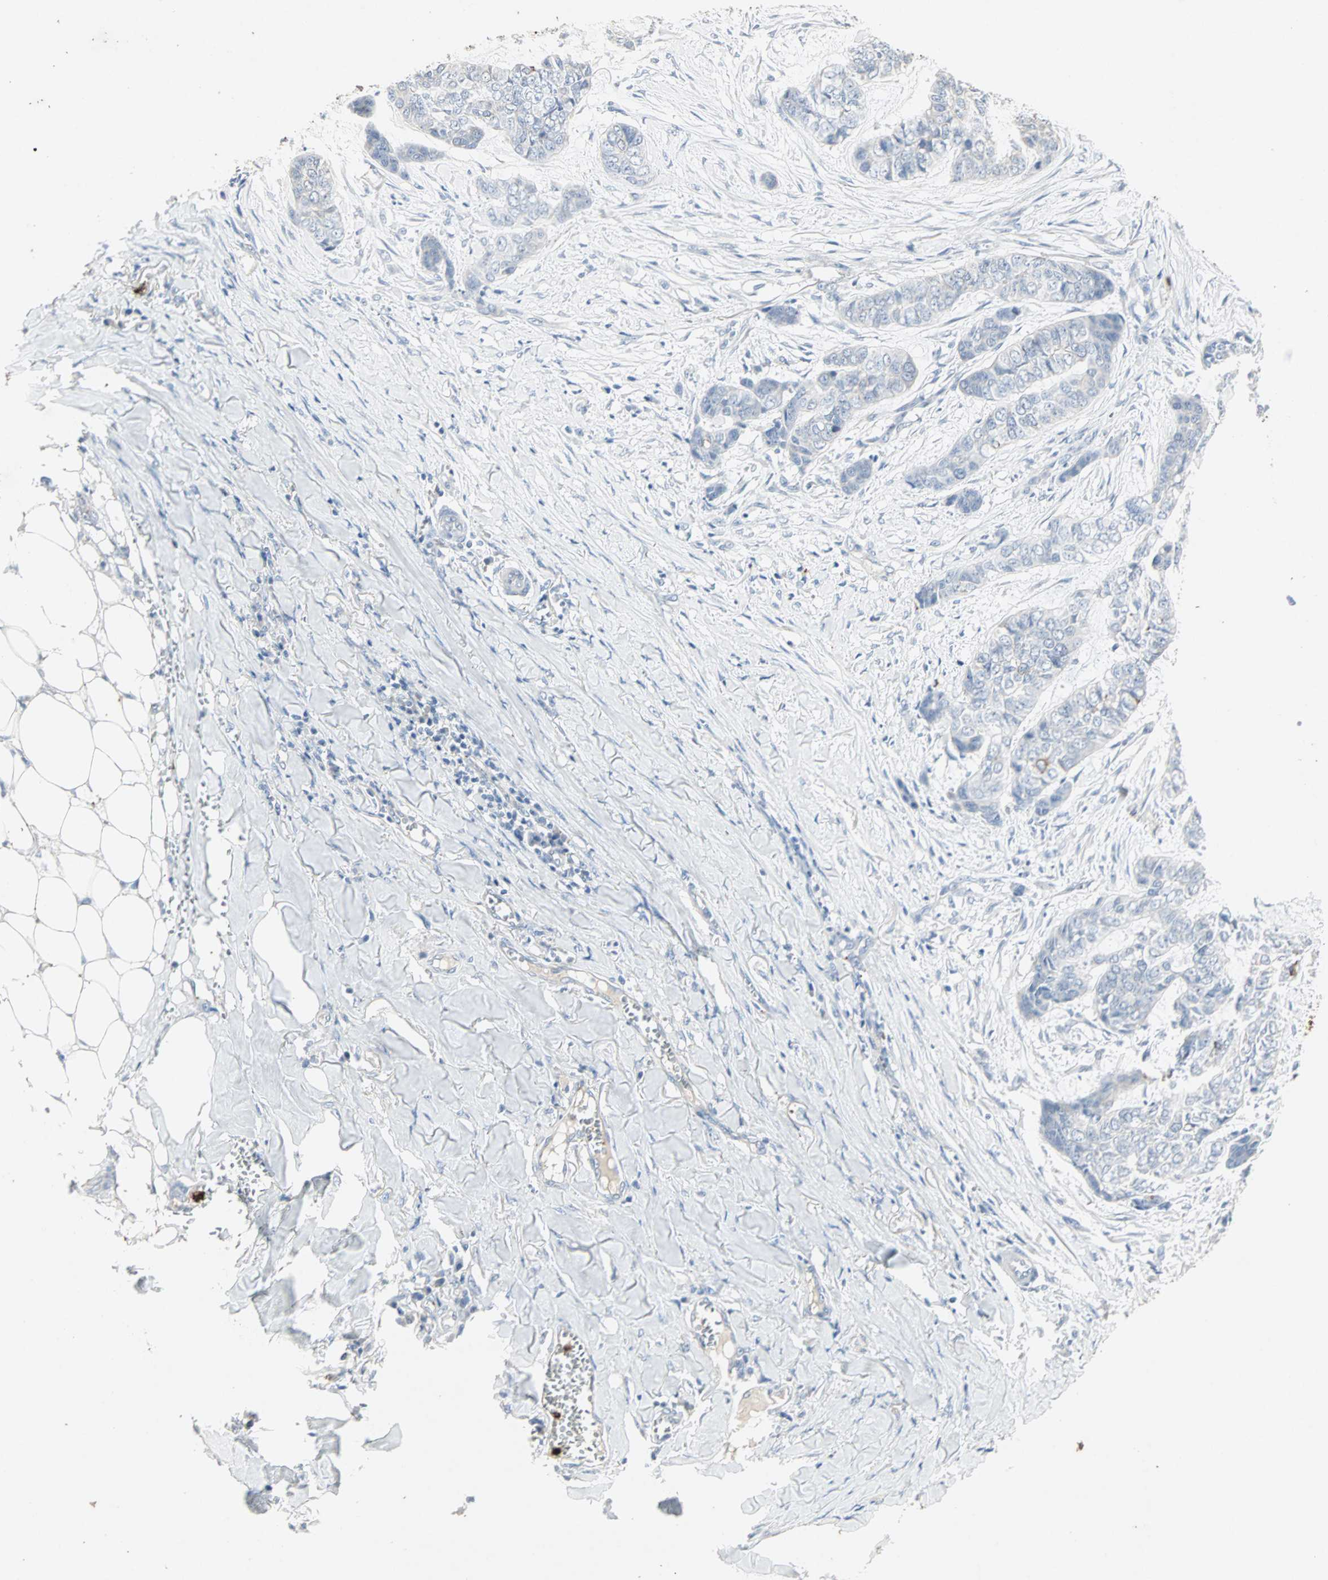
{"staining": {"intensity": "negative", "quantity": "none", "location": "none"}, "tissue": "skin cancer", "cell_type": "Tumor cells", "image_type": "cancer", "snomed": [{"axis": "morphology", "description": "Basal cell carcinoma"}, {"axis": "topography", "description": "Skin"}], "caption": "Skin cancer was stained to show a protein in brown. There is no significant positivity in tumor cells.", "gene": "CEACAM6", "patient": {"sex": "female", "age": 64}}